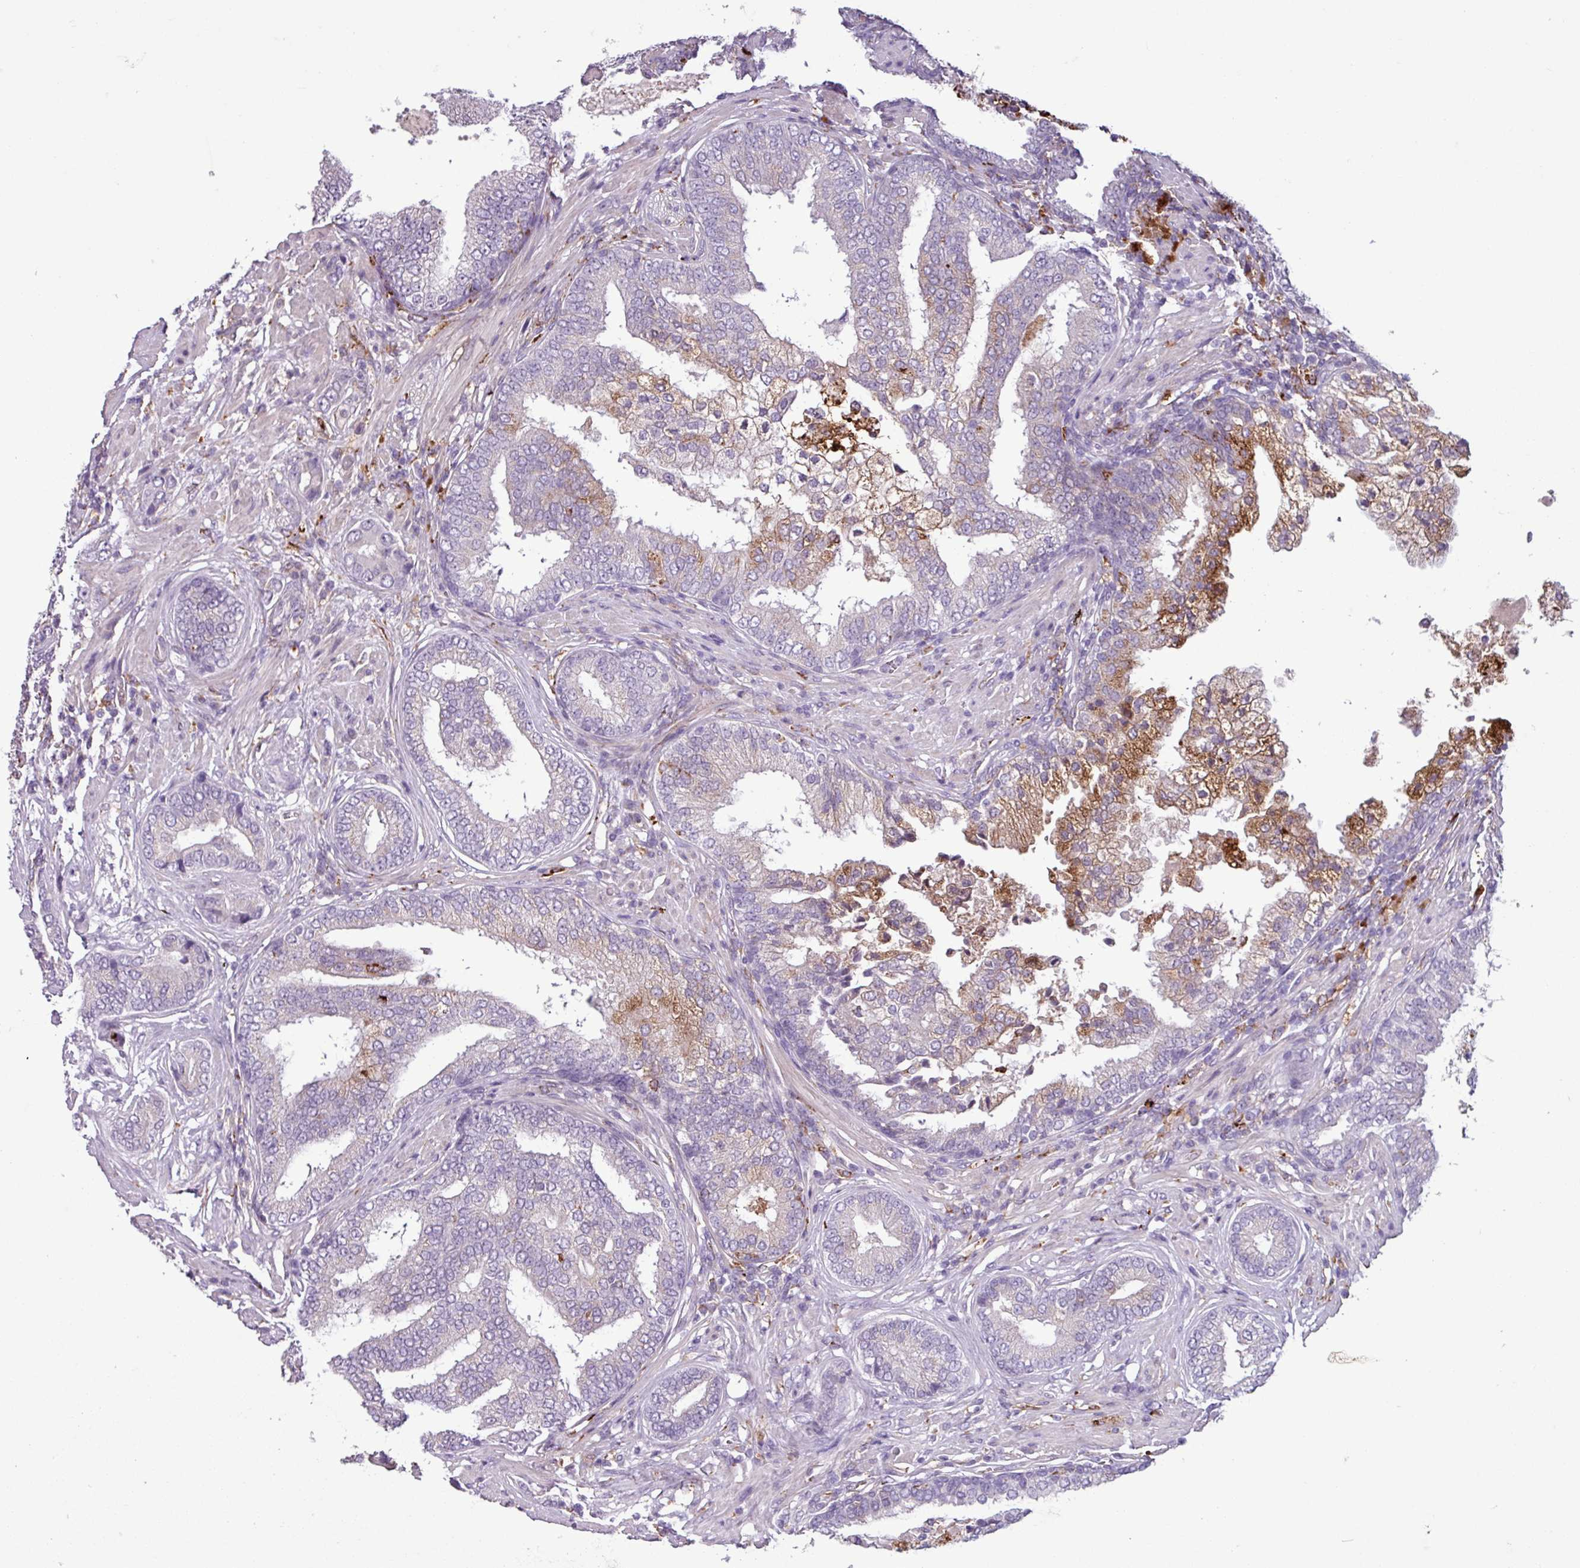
{"staining": {"intensity": "moderate", "quantity": "<25%", "location": "cytoplasmic/membranous"}, "tissue": "prostate cancer", "cell_type": "Tumor cells", "image_type": "cancer", "snomed": [{"axis": "morphology", "description": "Adenocarcinoma, High grade"}, {"axis": "topography", "description": "Prostate"}], "caption": "A high-resolution histopathology image shows IHC staining of high-grade adenocarcinoma (prostate), which shows moderate cytoplasmic/membranous expression in approximately <25% of tumor cells.", "gene": "C9orf24", "patient": {"sex": "male", "age": 55}}